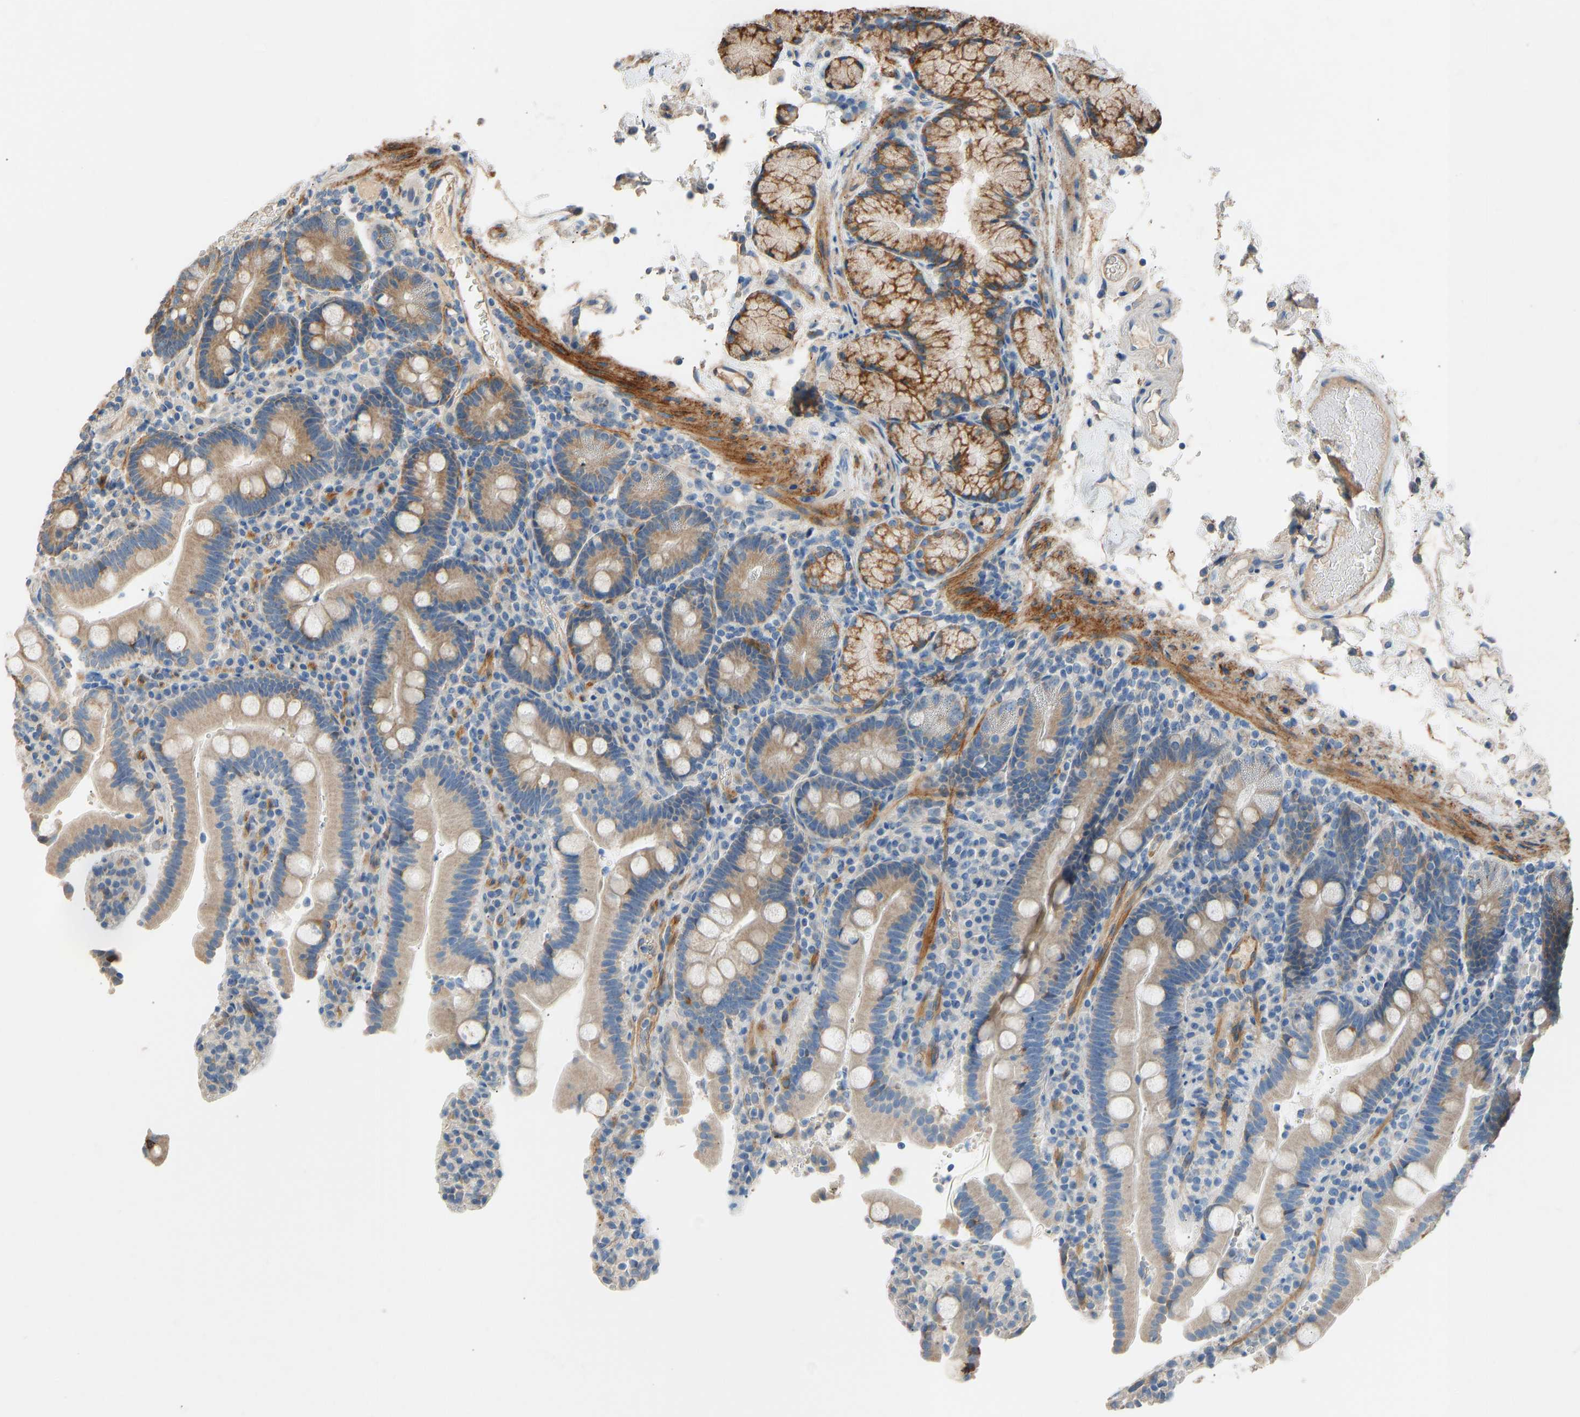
{"staining": {"intensity": "moderate", "quantity": ">75%", "location": "cytoplasmic/membranous"}, "tissue": "duodenum", "cell_type": "Glandular cells", "image_type": "normal", "snomed": [{"axis": "morphology", "description": "Normal tissue, NOS"}, {"axis": "topography", "description": "Small intestine, NOS"}], "caption": "DAB (3,3'-diaminobenzidine) immunohistochemical staining of normal duodenum displays moderate cytoplasmic/membranous protein expression in approximately >75% of glandular cells.", "gene": "TGFBR3", "patient": {"sex": "female", "age": 71}}